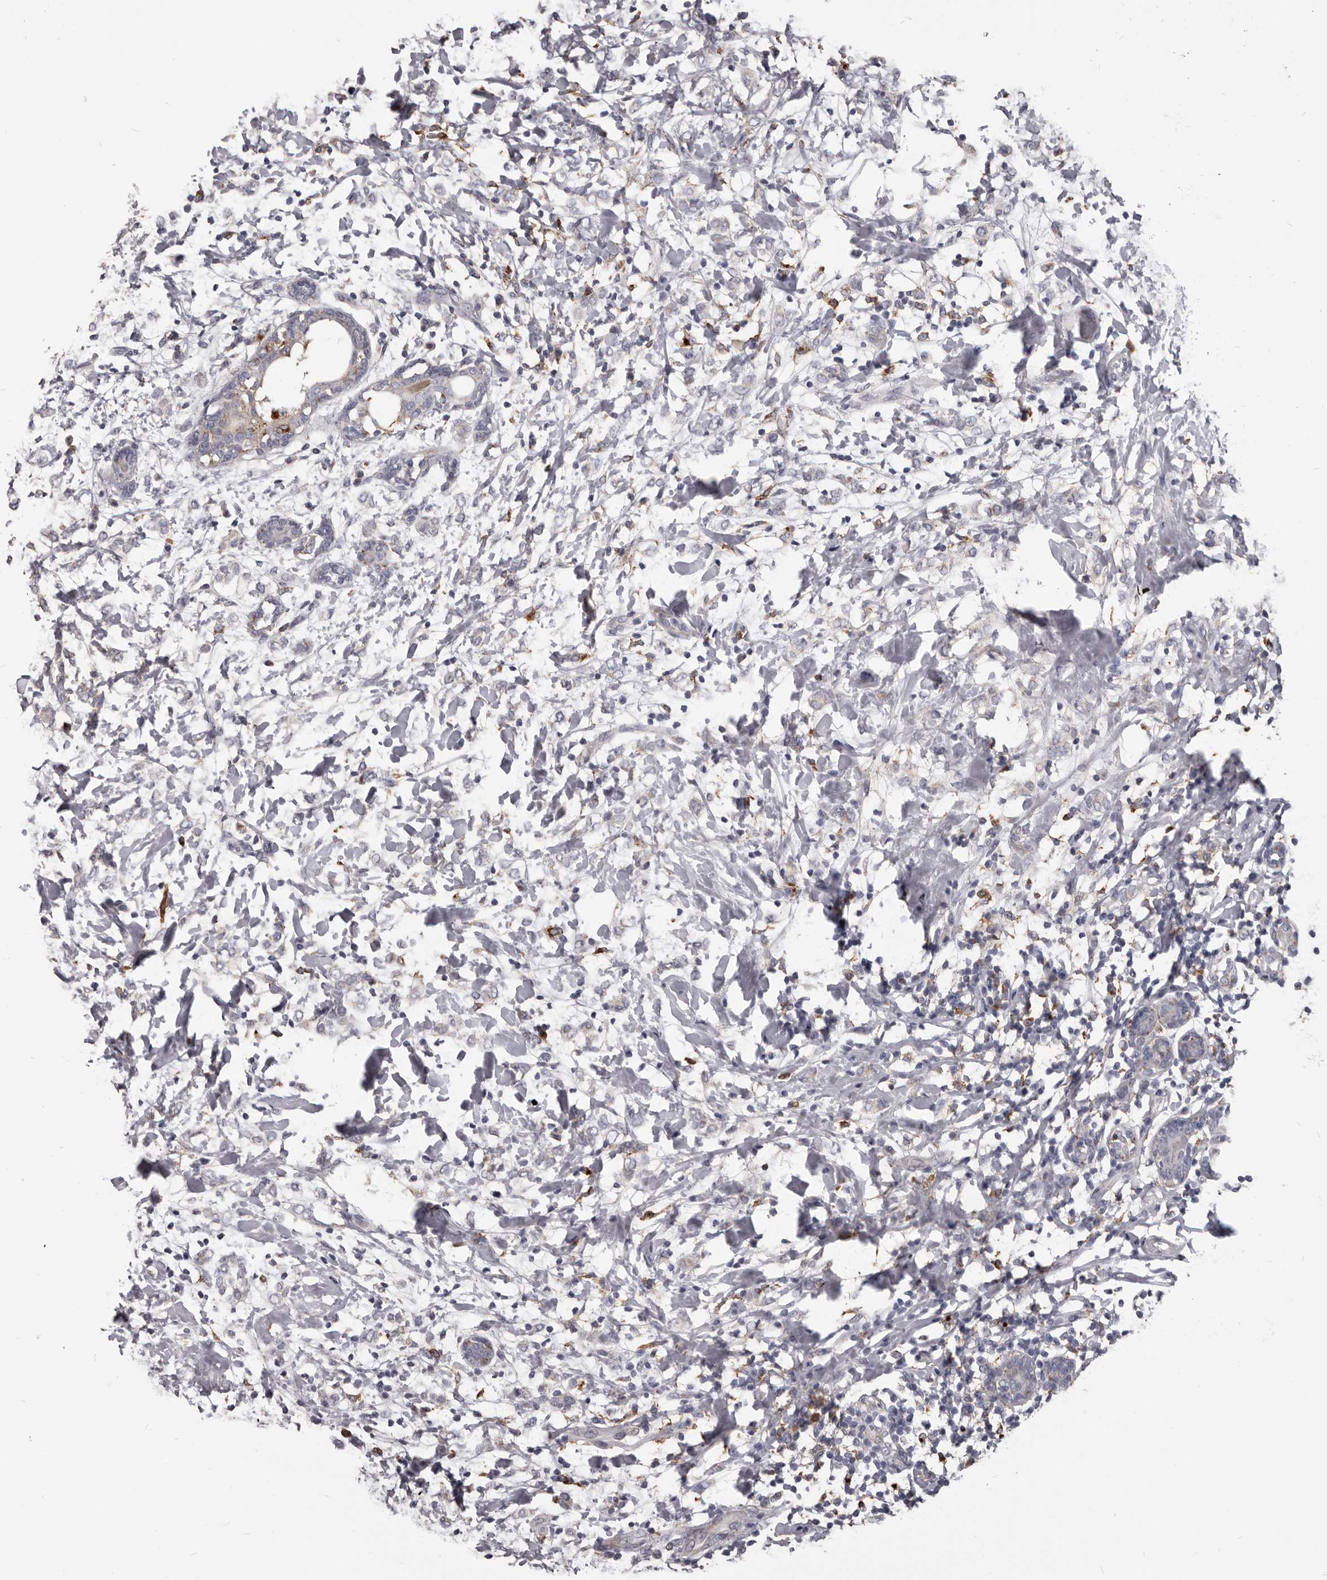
{"staining": {"intensity": "negative", "quantity": "none", "location": "none"}, "tissue": "breast cancer", "cell_type": "Tumor cells", "image_type": "cancer", "snomed": [{"axis": "morphology", "description": "Normal tissue, NOS"}, {"axis": "morphology", "description": "Lobular carcinoma"}, {"axis": "topography", "description": "Breast"}], "caption": "Protein analysis of breast lobular carcinoma reveals no significant expression in tumor cells.", "gene": "PI4K2A", "patient": {"sex": "female", "age": 47}}